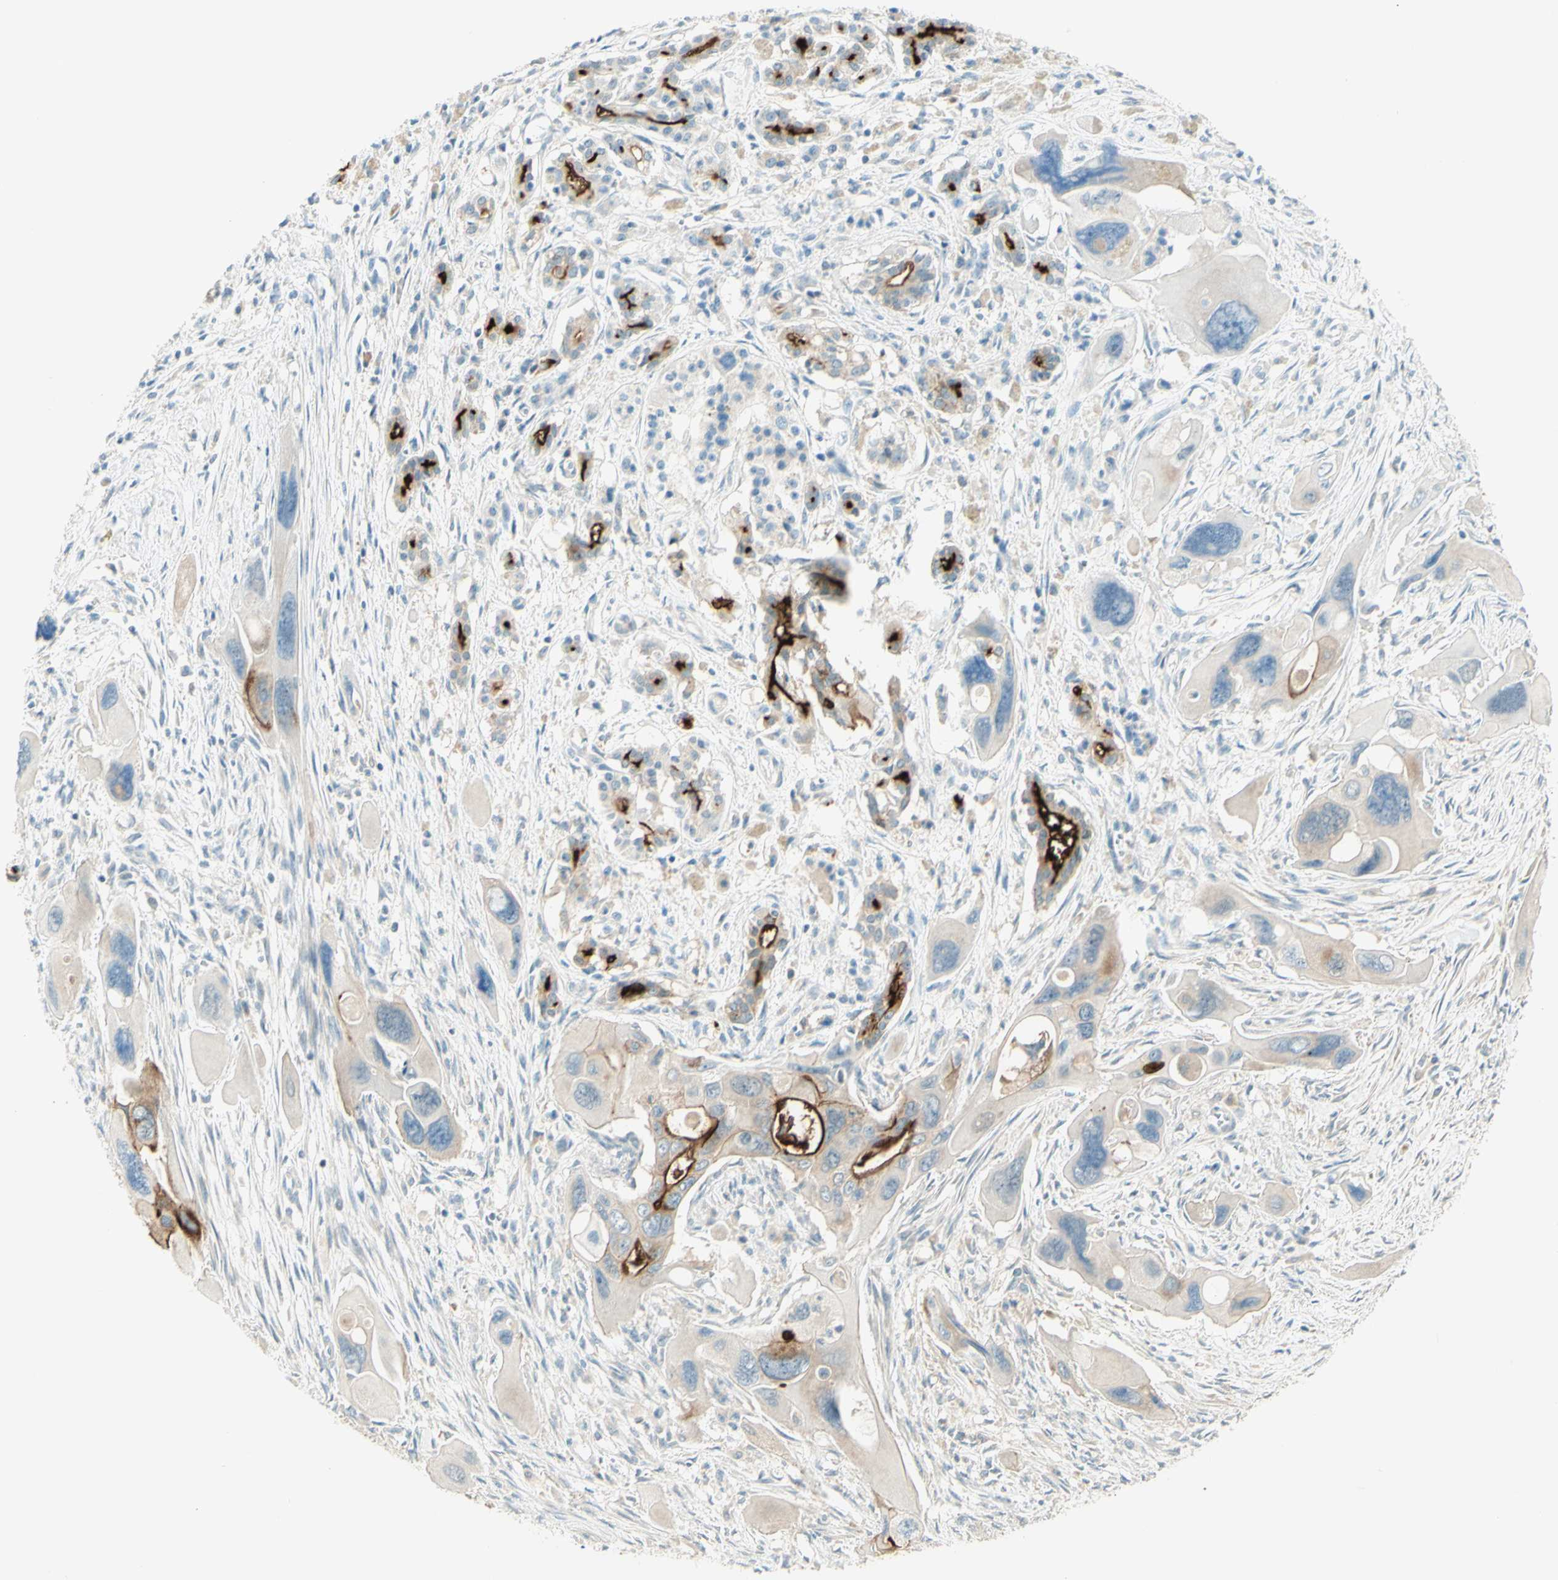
{"staining": {"intensity": "strong", "quantity": "<25%", "location": "cytoplasmic/membranous"}, "tissue": "pancreatic cancer", "cell_type": "Tumor cells", "image_type": "cancer", "snomed": [{"axis": "morphology", "description": "Adenocarcinoma, NOS"}, {"axis": "topography", "description": "Pancreas"}], "caption": "Immunohistochemical staining of human adenocarcinoma (pancreatic) exhibits medium levels of strong cytoplasmic/membranous staining in about <25% of tumor cells. (DAB (3,3'-diaminobenzidine) IHC with brightfield microscopy, high magnification).", "gene": "PROM1", "patient": {"sex": "male", "age": 73}}